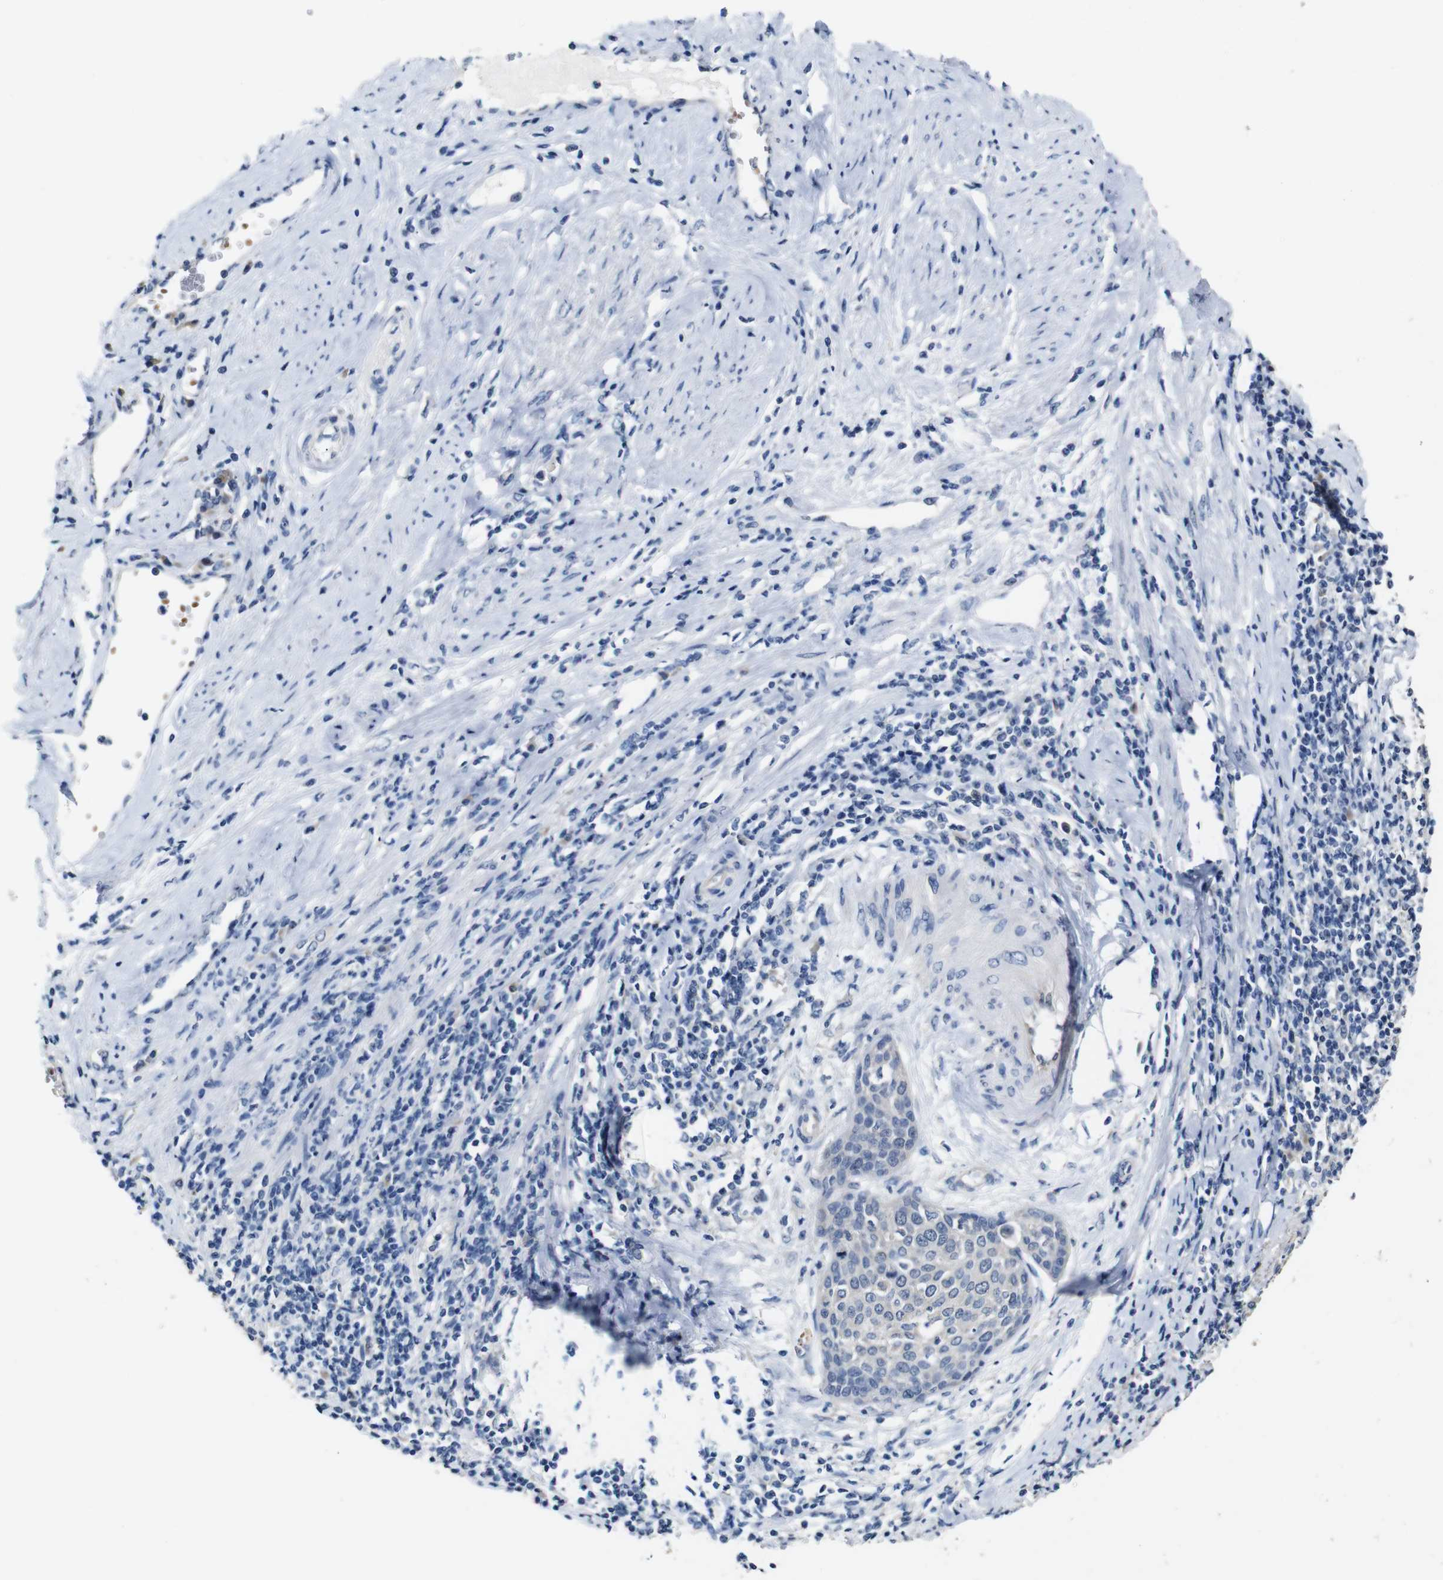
{"staining": {"intensity": "weak", "quantity": "<25%", "location": "cytoplasmic/membranous"}, "tissue": "cervical cancer", "cell_type": "Tumor cells", "image_type": "cancer", "snomed": [{"axis": "morphology", "description": "Squamous cell carcinoma, NOS"}, {"axis": "topography", "description": "Cervix"}], "caption": "A high-resolution histopathology image shows immunohistochemistry (IHC) staining of cervical squamous cell carcinoma, which shows no significant expression in tumor cells. (DAB immunohistochemistry visualized using brightfield microscopy, high magnification).", "gene": "TBC1D32", "patient": {"sex": "female", "age": 38}}